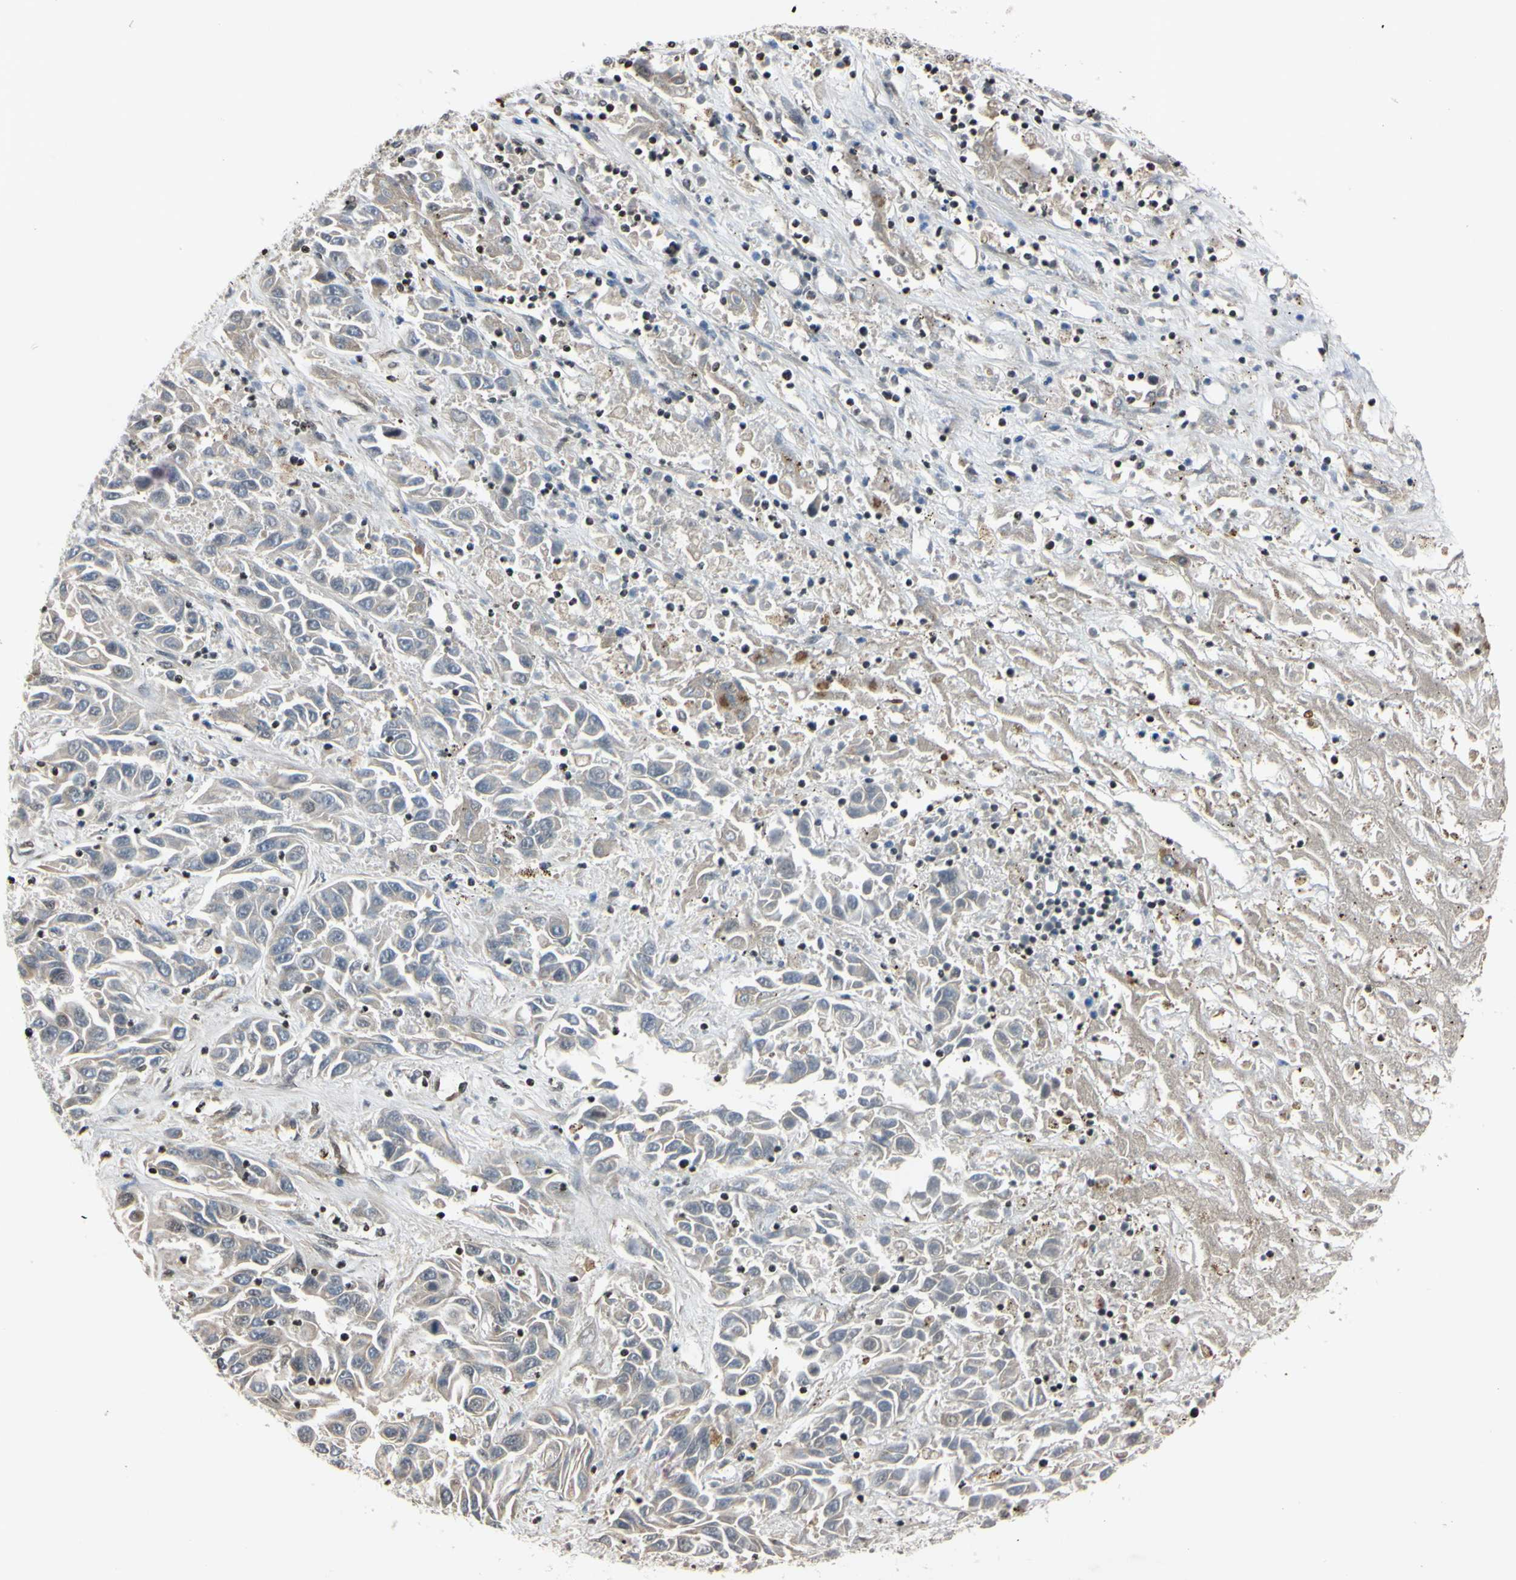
{"staining": {"intensity": "negative", "quantity": "none", "location": "none"}, "tissue": "liver cancer", "cell_type": "Tumor cells", "image_type": "cancer", "snomed": [{"axis": "morphology", "description": "Cholangiocarcinoma"}, {"axis": "topography", "description": "Liver"}], "caption": "High power microscopy image of an IHC histopathology image of liver cholangiocarcinoma, revealing no significant expression in tumor cells. (DAB immunohistochemistry (IHC), high magnification).", "gene": "ARG1", "patient": {"sex": "female", "age": 52}}